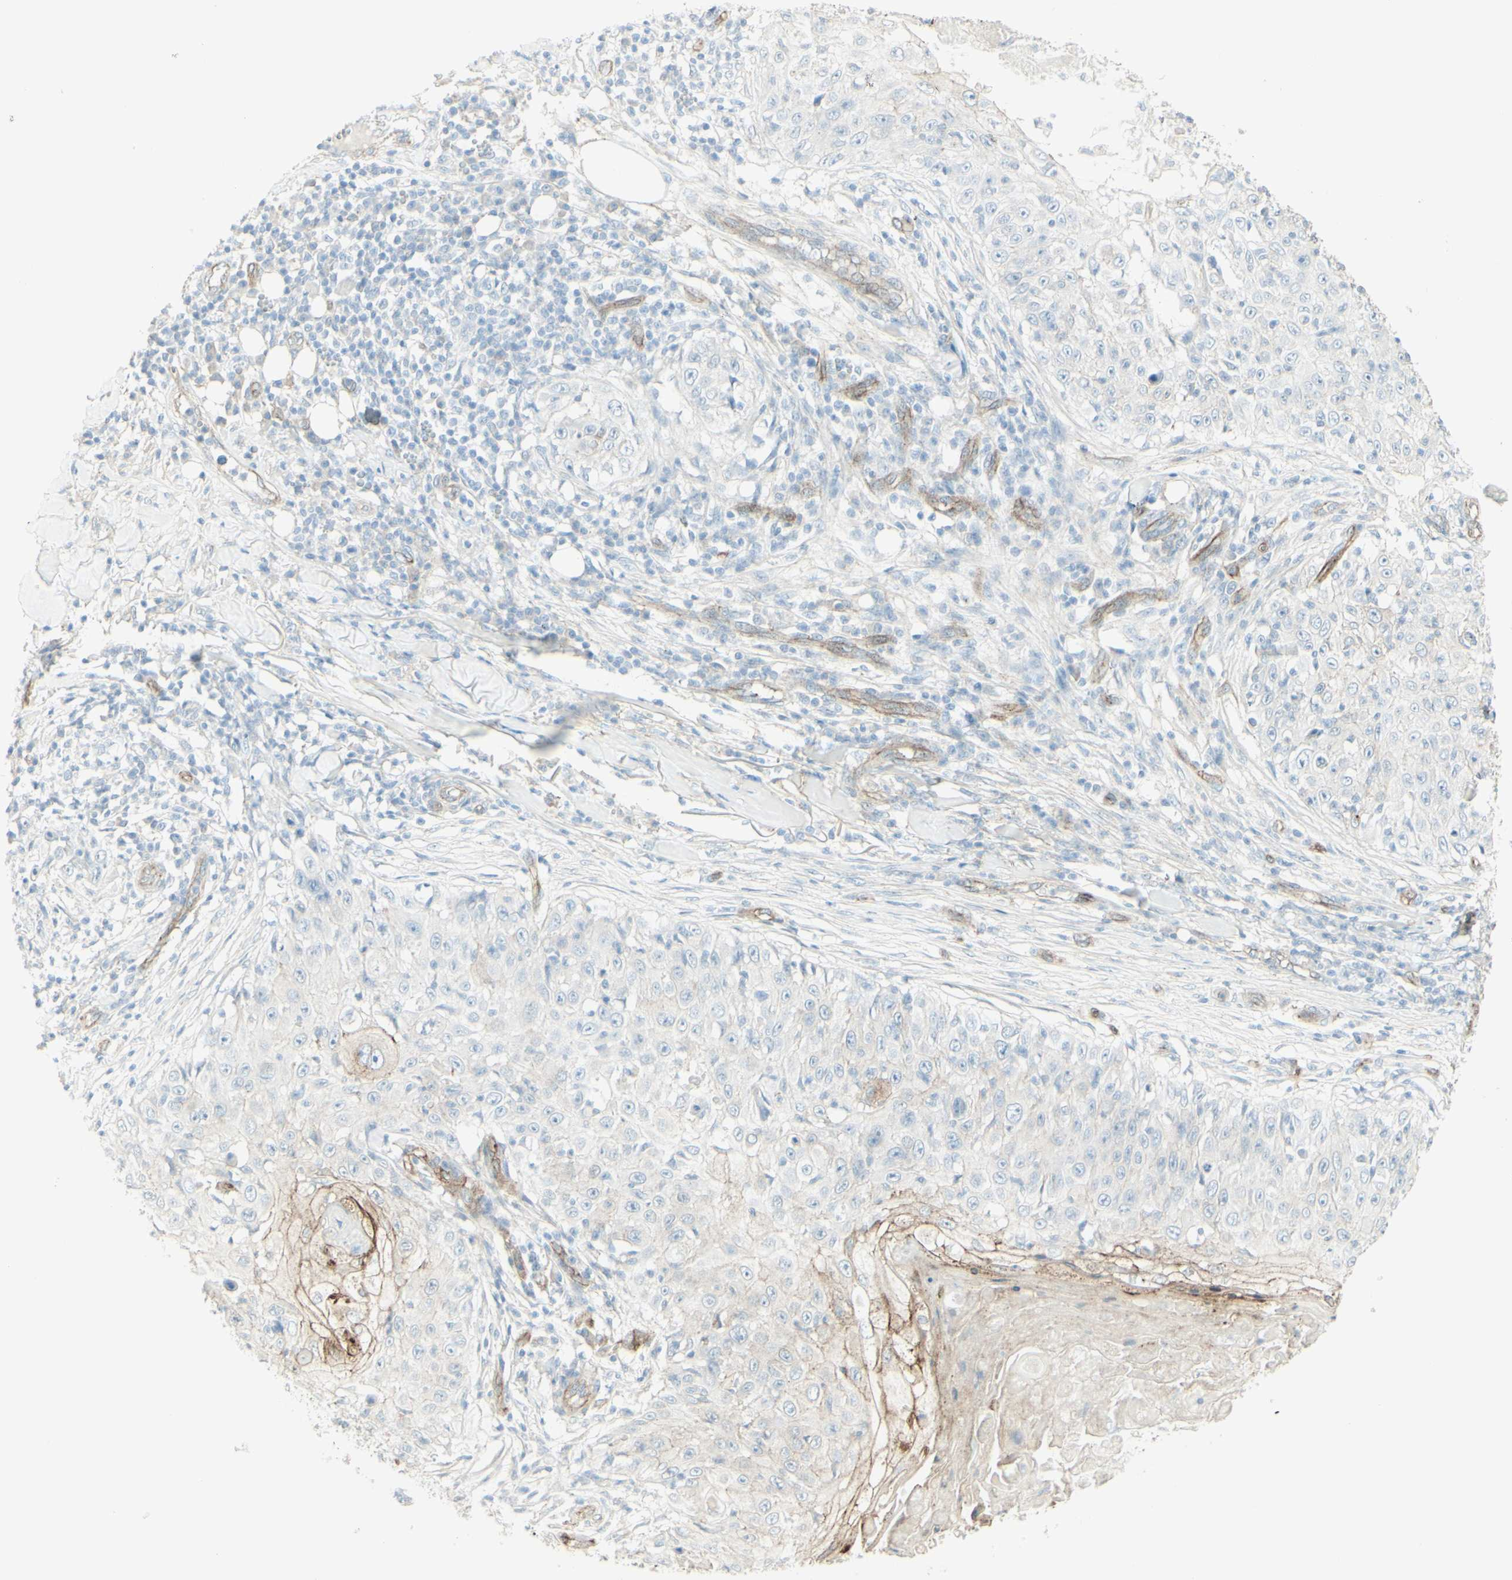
{"staining": {"intensity": "moderate", "quantity": "<25%", "location": "cytoplasmic/membranous"}, "tissue": "skin cancer", "cell_type": "Tumor cells", "image_type": "cancer", "snomed": [{"axis": "morphology", "description": "Squamous cell carcinoma, NOS"}, {"axis": "topography", "description": "Skin"}], "caption": "Protein positivity by immunohistochemistry shows moderate cytoplasmic/membranous positivity in about <25% of tumor cells in skin squamous cell carcinoma. The protein is stained brown, and the nuclei are stained in blue (DAB (3,3'-diaminobenzidine) IHC with brightfield microscopy, high magnification).", "gene": "MYO6", "patient": {"sex": "male", "age": 86}}